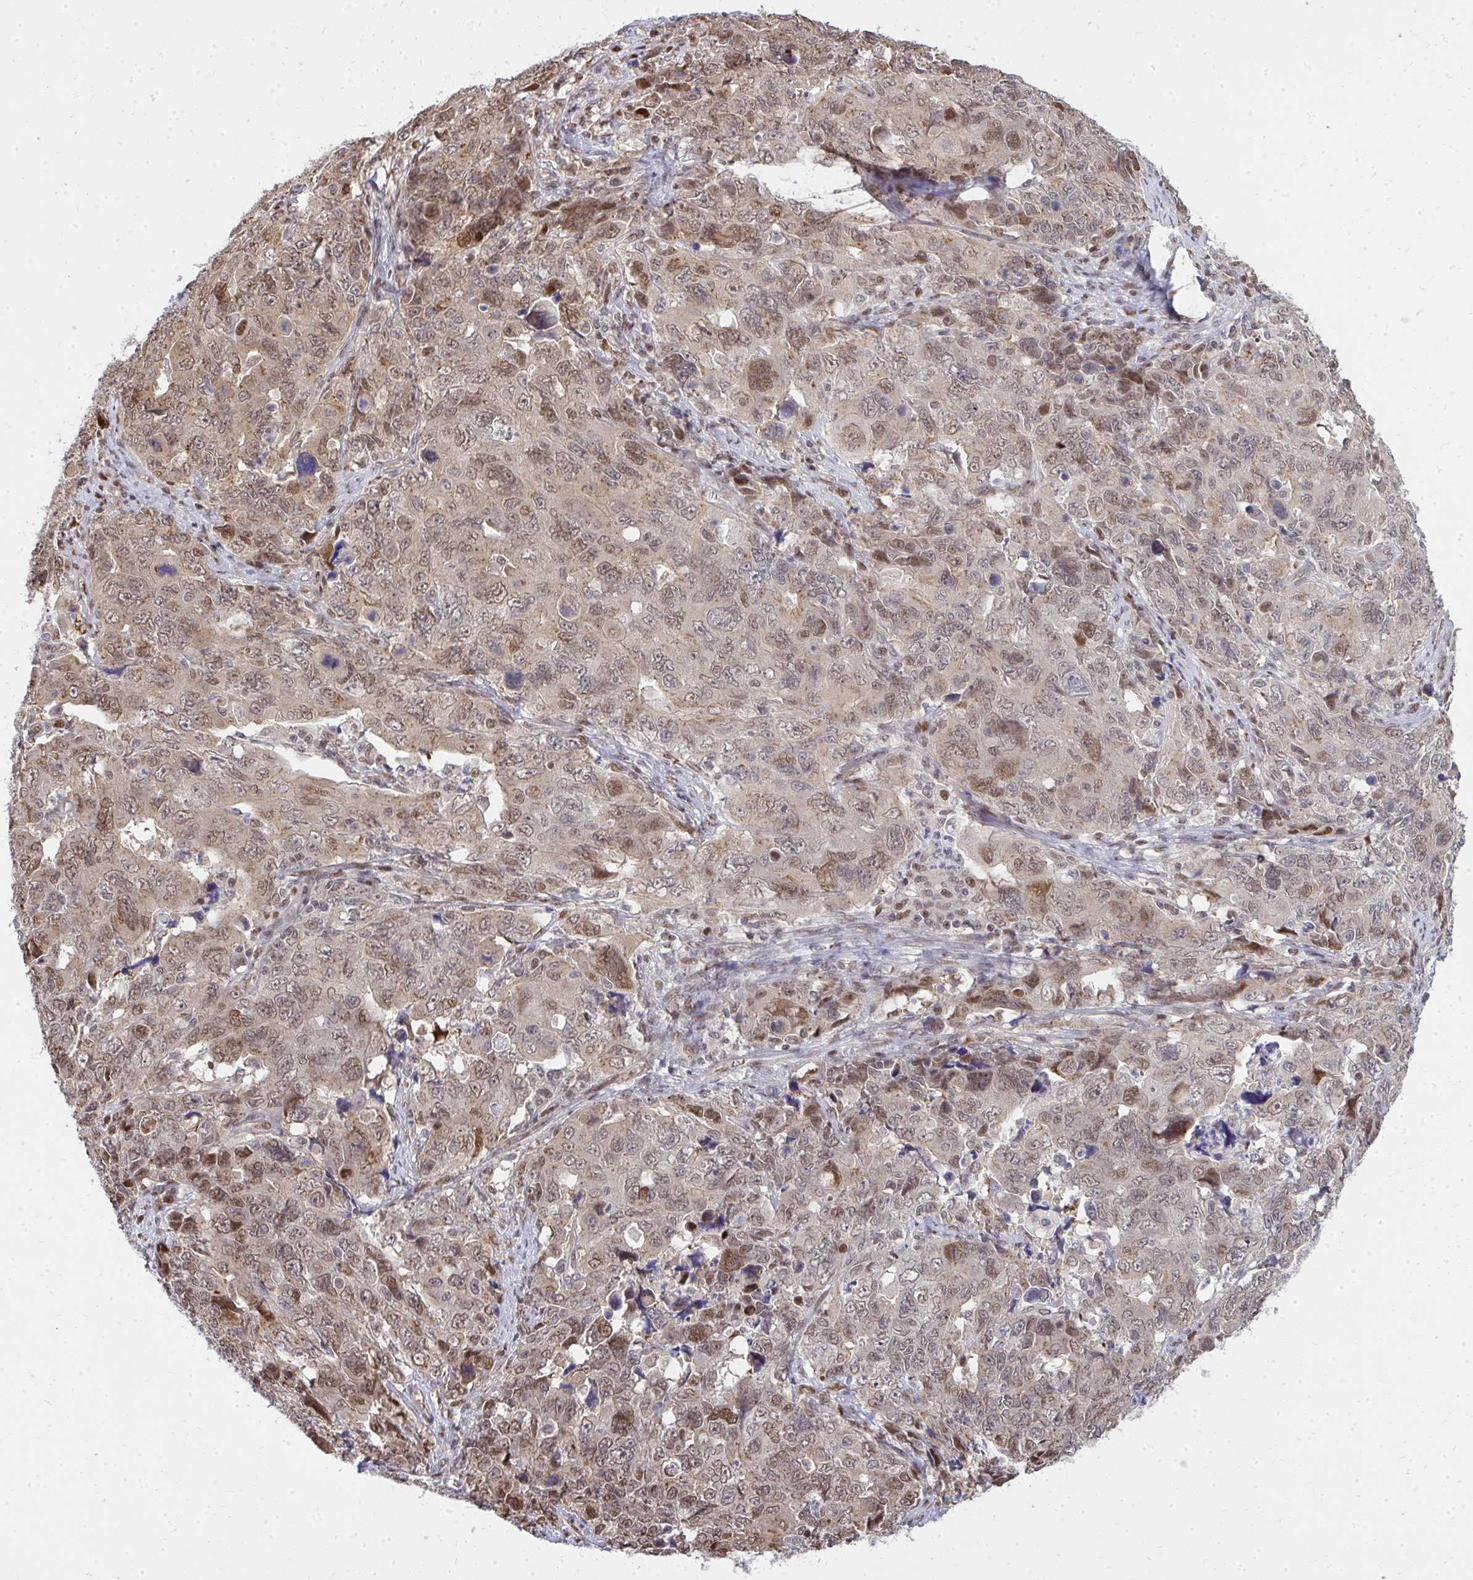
{"staining": {"intensity": "moderate", "quantity": "25%-75%", "location": "nuclear"}, "tissue": "cervical cancer", "cell_type": "Tumor cells", "image_type": "cancer", "snomed": [{"axis": "morphology", "description": "Adenocarcinoma, NOS"}, {"axis": "topography", "description": "Cervix"}], "caption": "Cervical adenocarcinoma stained with a brown dye displays moderate nuclear positive positivity in about 25%-75% of tumor cells.", "gene": "PIGY", "patient": {"sex": "female", "age": 63}}